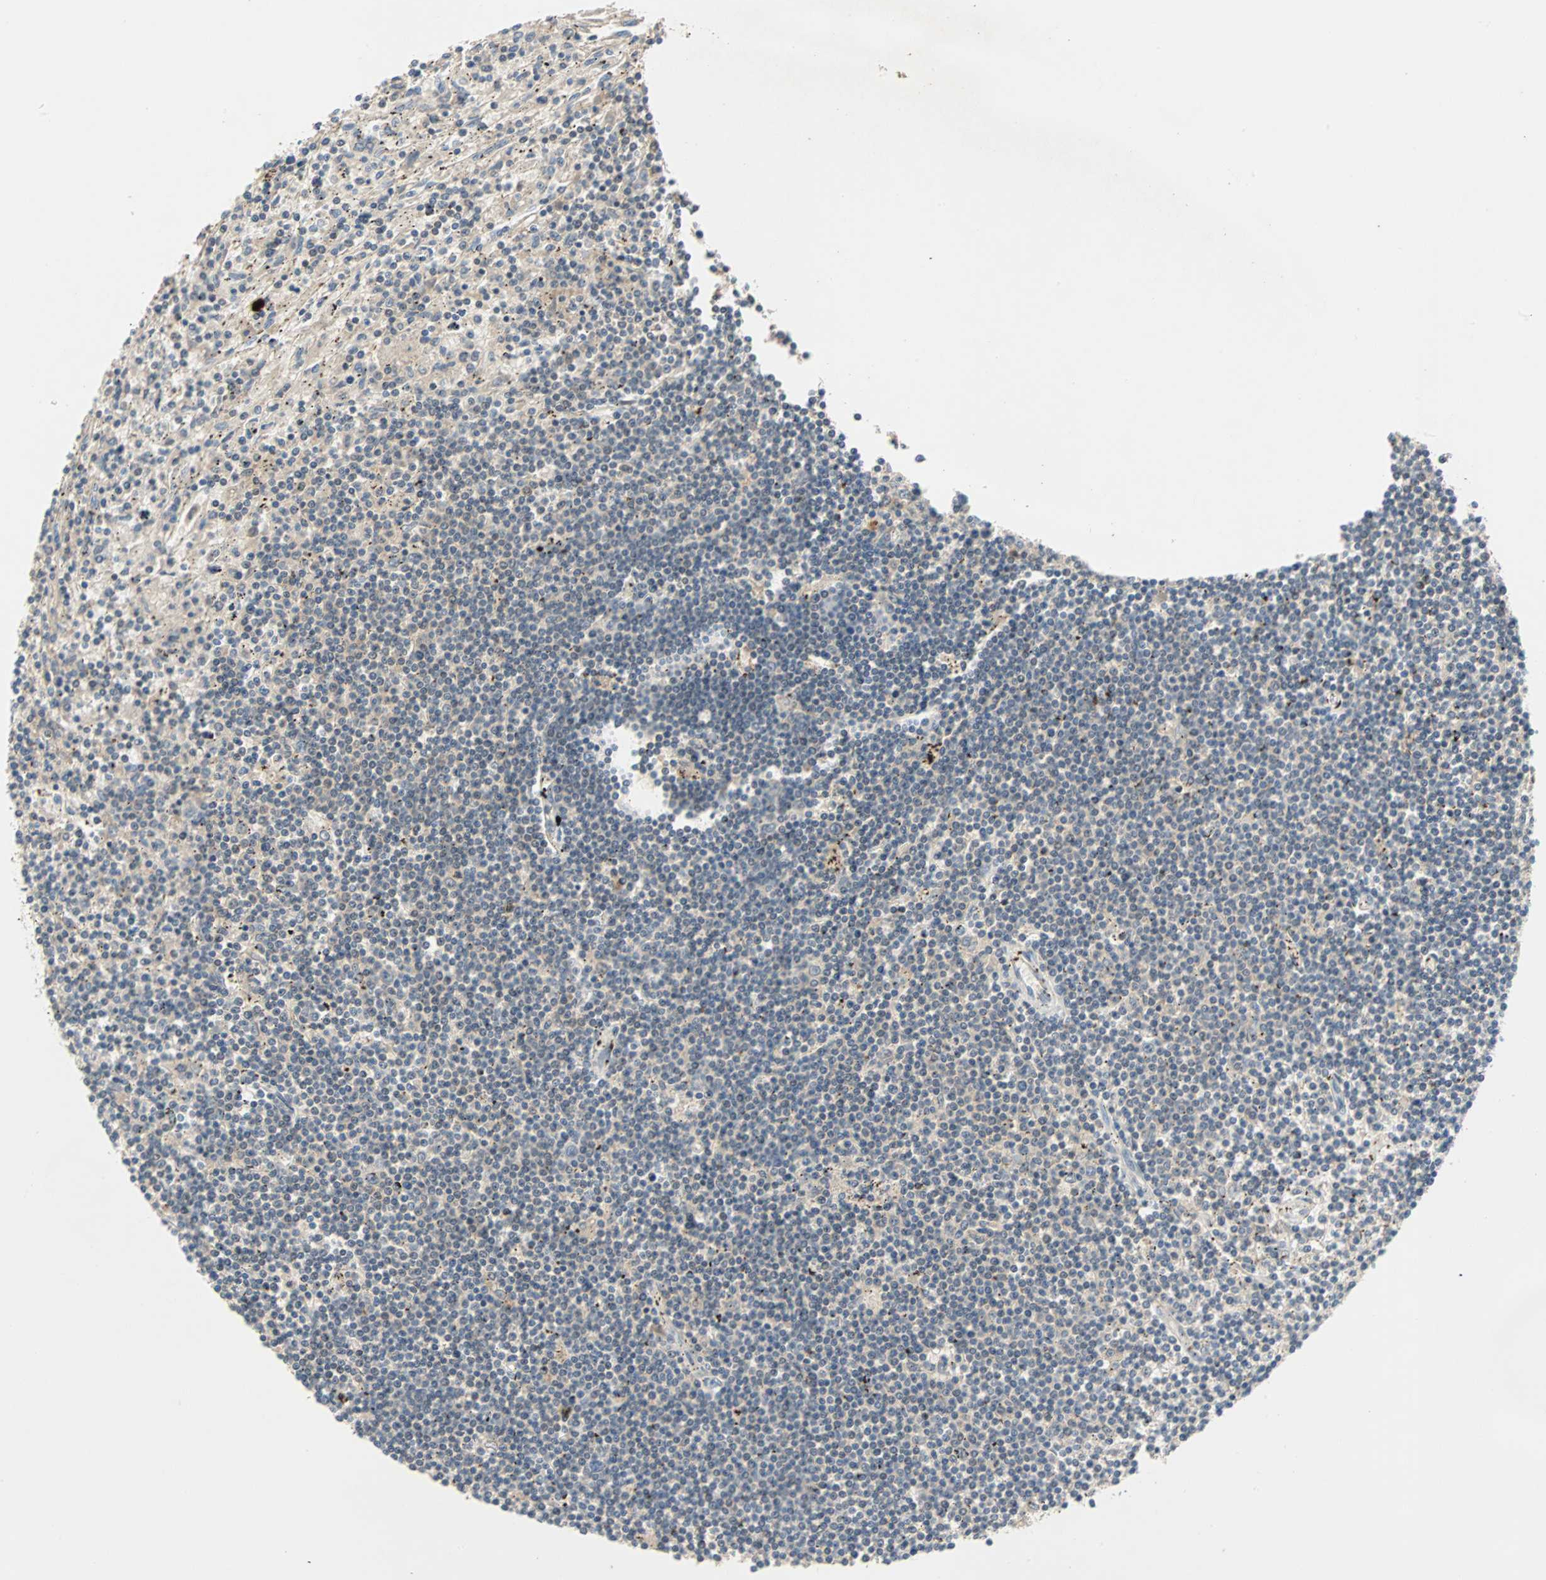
{"staining": {"intensity": "negative", "quantity": "none", "location": "none"}, "tissue": "lymphoma", "cell_type": "Tumor cells", "image_type": "cancer", "snomed": [{"axis": "morphology", "description": "Malignant lymphoma, non-Hodgkin's type, Low grade"}, {"axis": "topography", "description": "Spleen"}], "caption": "IHC image of neoplastic tissue: lymphoma stained with DAB (3,3'-diaminobenzidine) demonstrates no significant protein positivity in tumor cells.", "gene": "MAP4K1", "patient": {"sex": "male", "age": 76}}